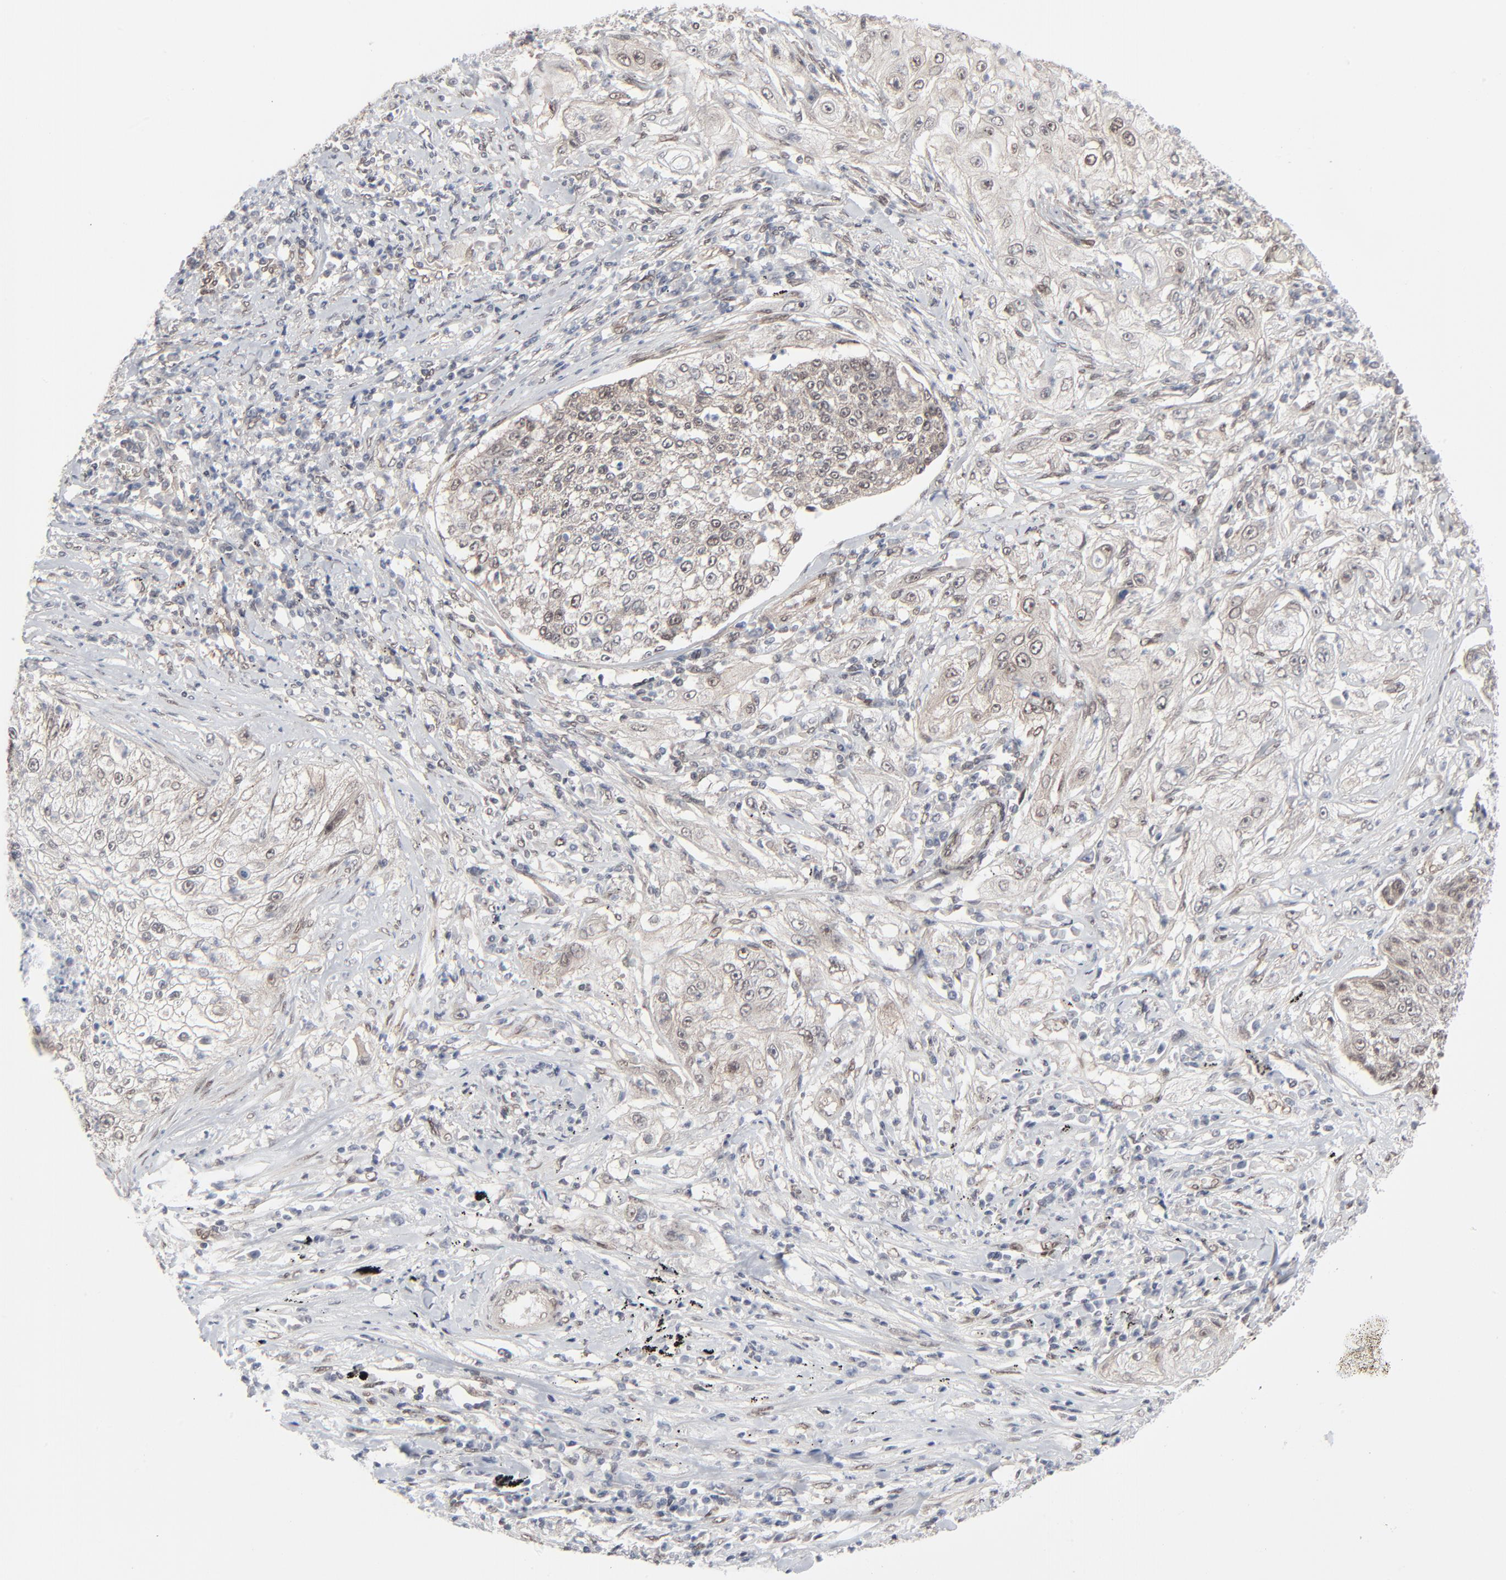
{"staining": {"intensity": "weak", "quantity": "25%-75%", "location": "cytoplasmic/membranous,nuclear"}, "tissue": "lung cancer", "cell_type": "Tumor cells", "image_type": "cancer", "snomed": [{"axis": "morphology", "description": "Inflammation, NOS"}, {"axis": "morphology", "description": "Squamous cell carcinoma, NOS"}, {"axis": "topography", "description": "Lymph node"}, {"axis": "topography", "description": "Soft tissue"}, {"axis": "topography", "description": "Lung"}], "caption": "Immunohistochemistry (IHC) of lung cancer (squamous cell carcinoma) displays low levels of weak cytoplasmic/membranous and nuclear positivity in approximately 25%-75% of tumor cells.", "gene": "AKT1", "patient": {"sex": "male", "age": 66}}